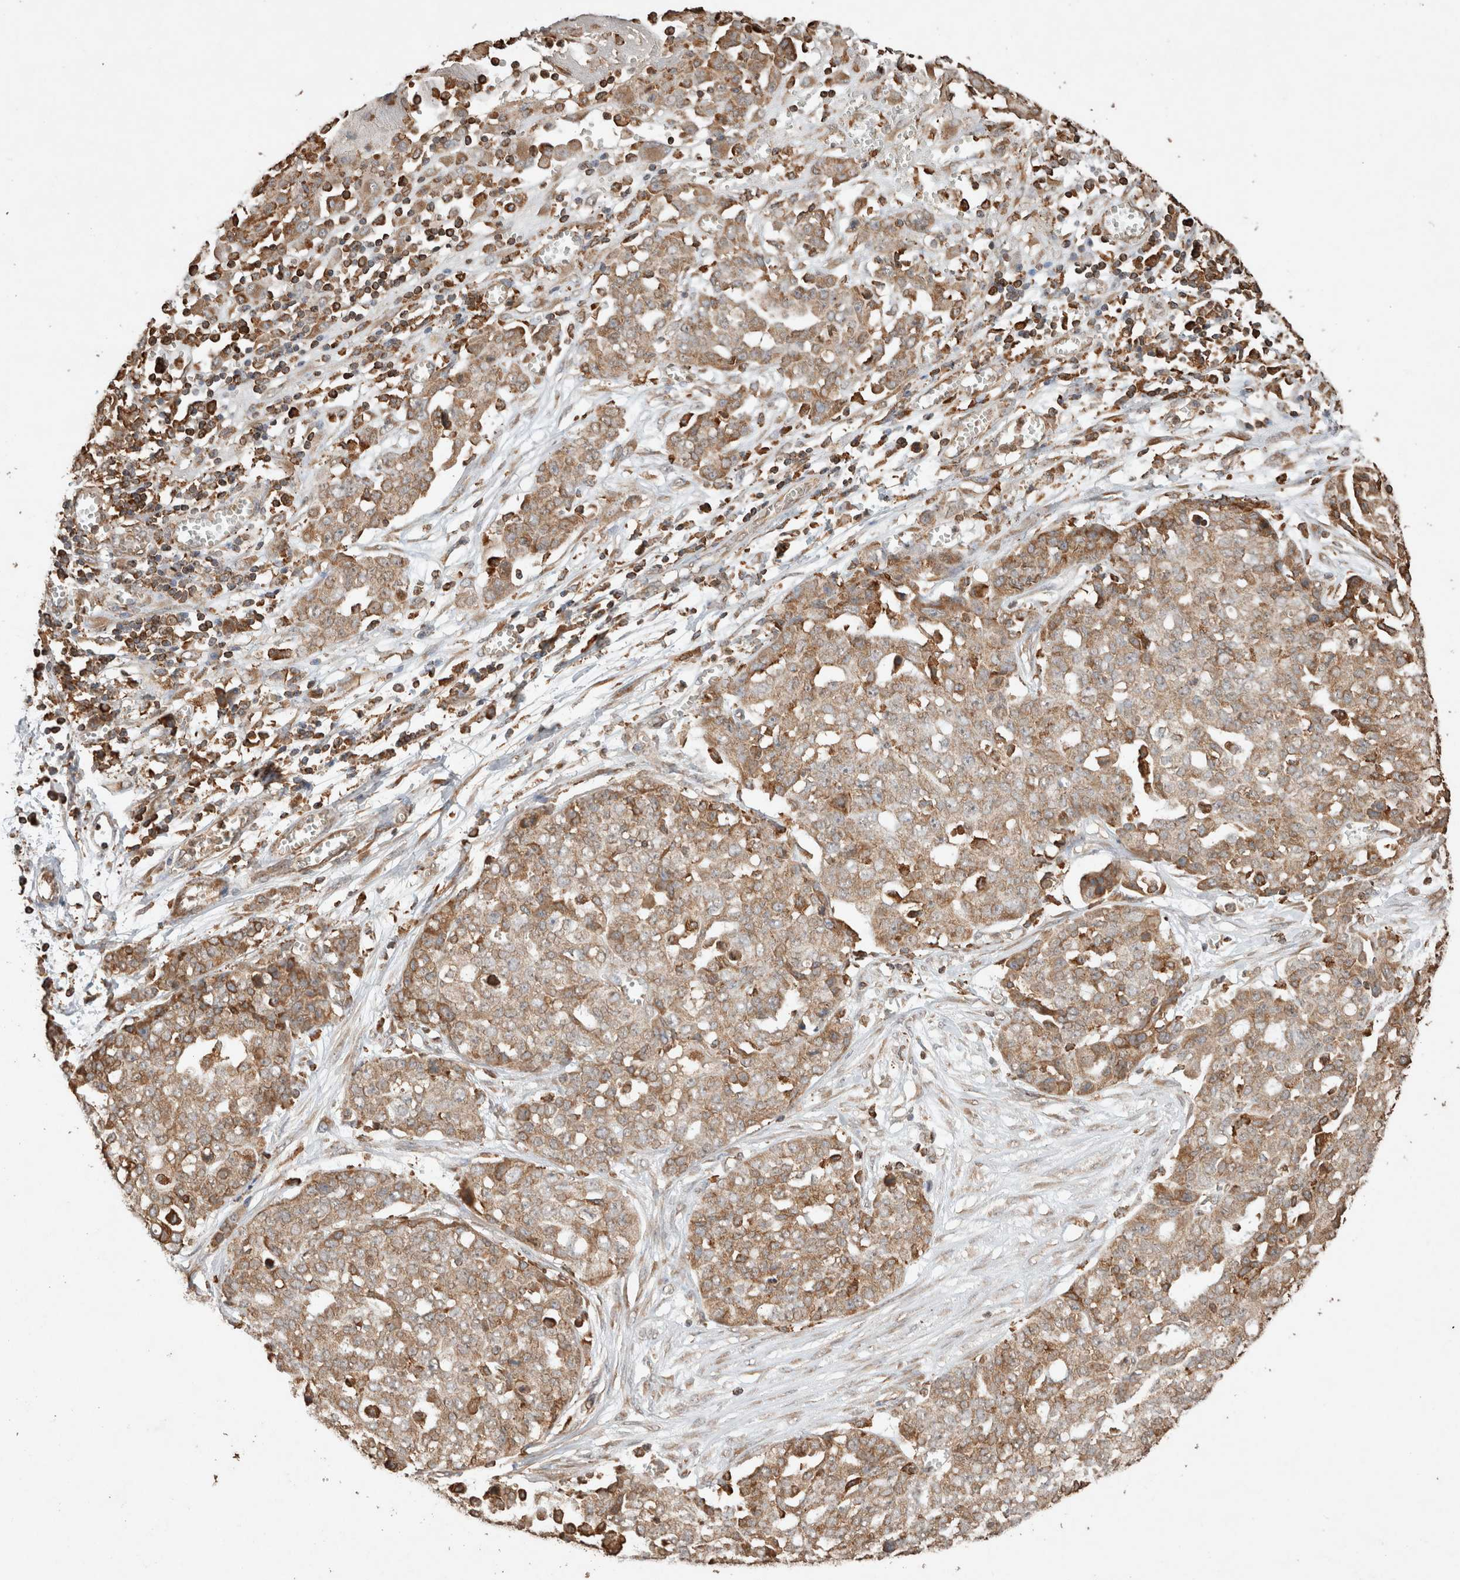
{"staining": {"intensity": "weak", "quantity": ">75%", "location": "cytoplasmic/membranous"}, "tissue": "ovarian cancer", "cell_type": "Tumor cells", "image_type": "cancer", "snomed": [{"axis": "morphology", "description": "Cystadenocarcinoma, serous, NOS"}, {"axis": "topography", "description": "Soft tissue"}, {"axis": "topography", "description": "Ovary"}], "caption": "Ovarian serous cystadenocarcinoma stained with a protein marker exhibits weak staining in tumor cells.", "gene": "ERAP1", "patient": {"sex": "female", "age": 57}}